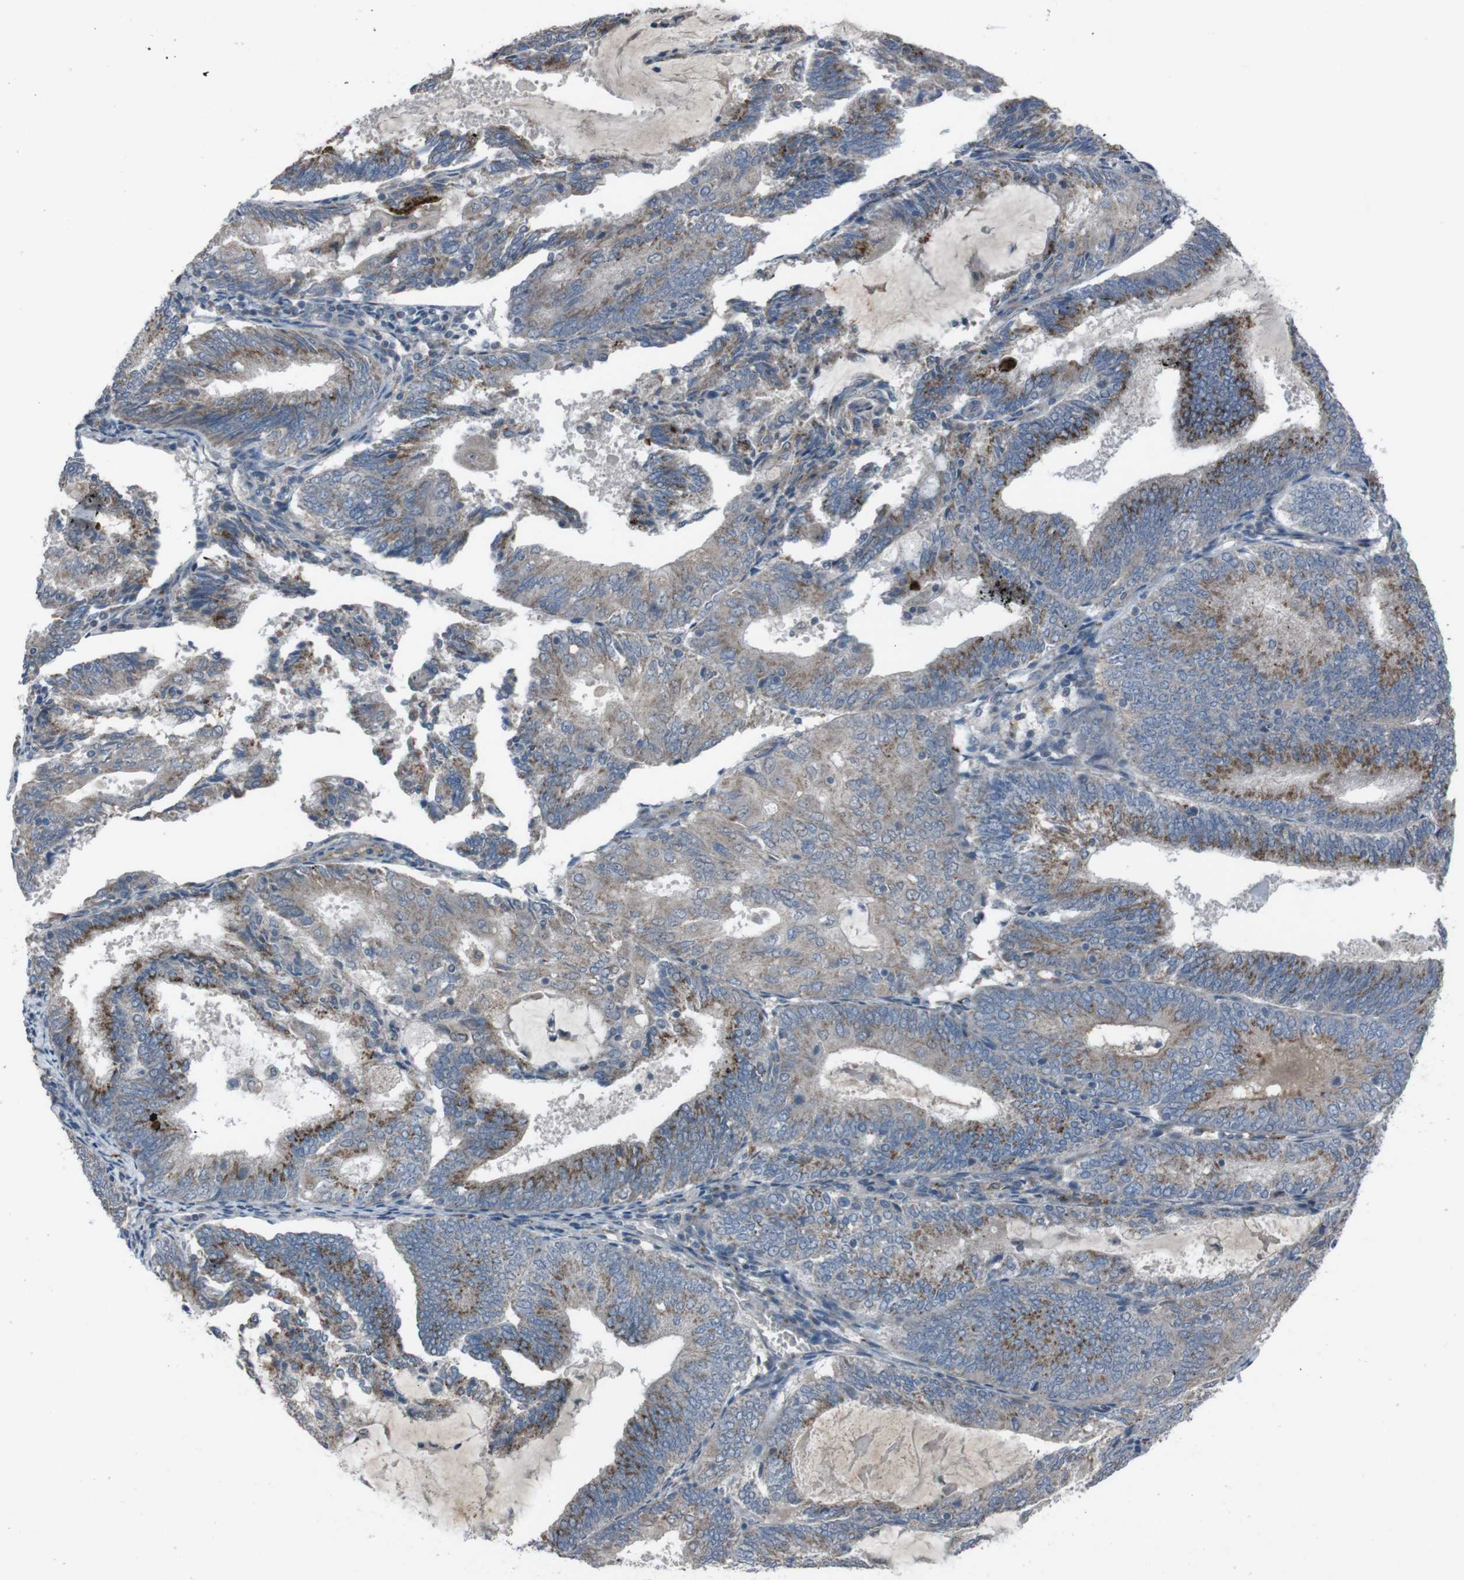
{"staining": {"intensity": "moderate", "quantity": "25%-75%", "location": "cytoplasmic/membranous"}, "tissue": "endometrial cancer", "cell_type": "Tumor cells", "image_type": "cancer", "snomed": [{"axis": "morphology", "description": "Adenocarcinoma, NOS"}, {"axis": "topography", "description": "Endometrium"}], "caption": "The micrograph reveals a brown stain indicating the presence of a protein in the cytoplasmic/membranous of tumor cells in endometrial cancer (adenocarcinoma).", "gene": "EFNA5", "patient": {"sex": "female", "age": 81}}